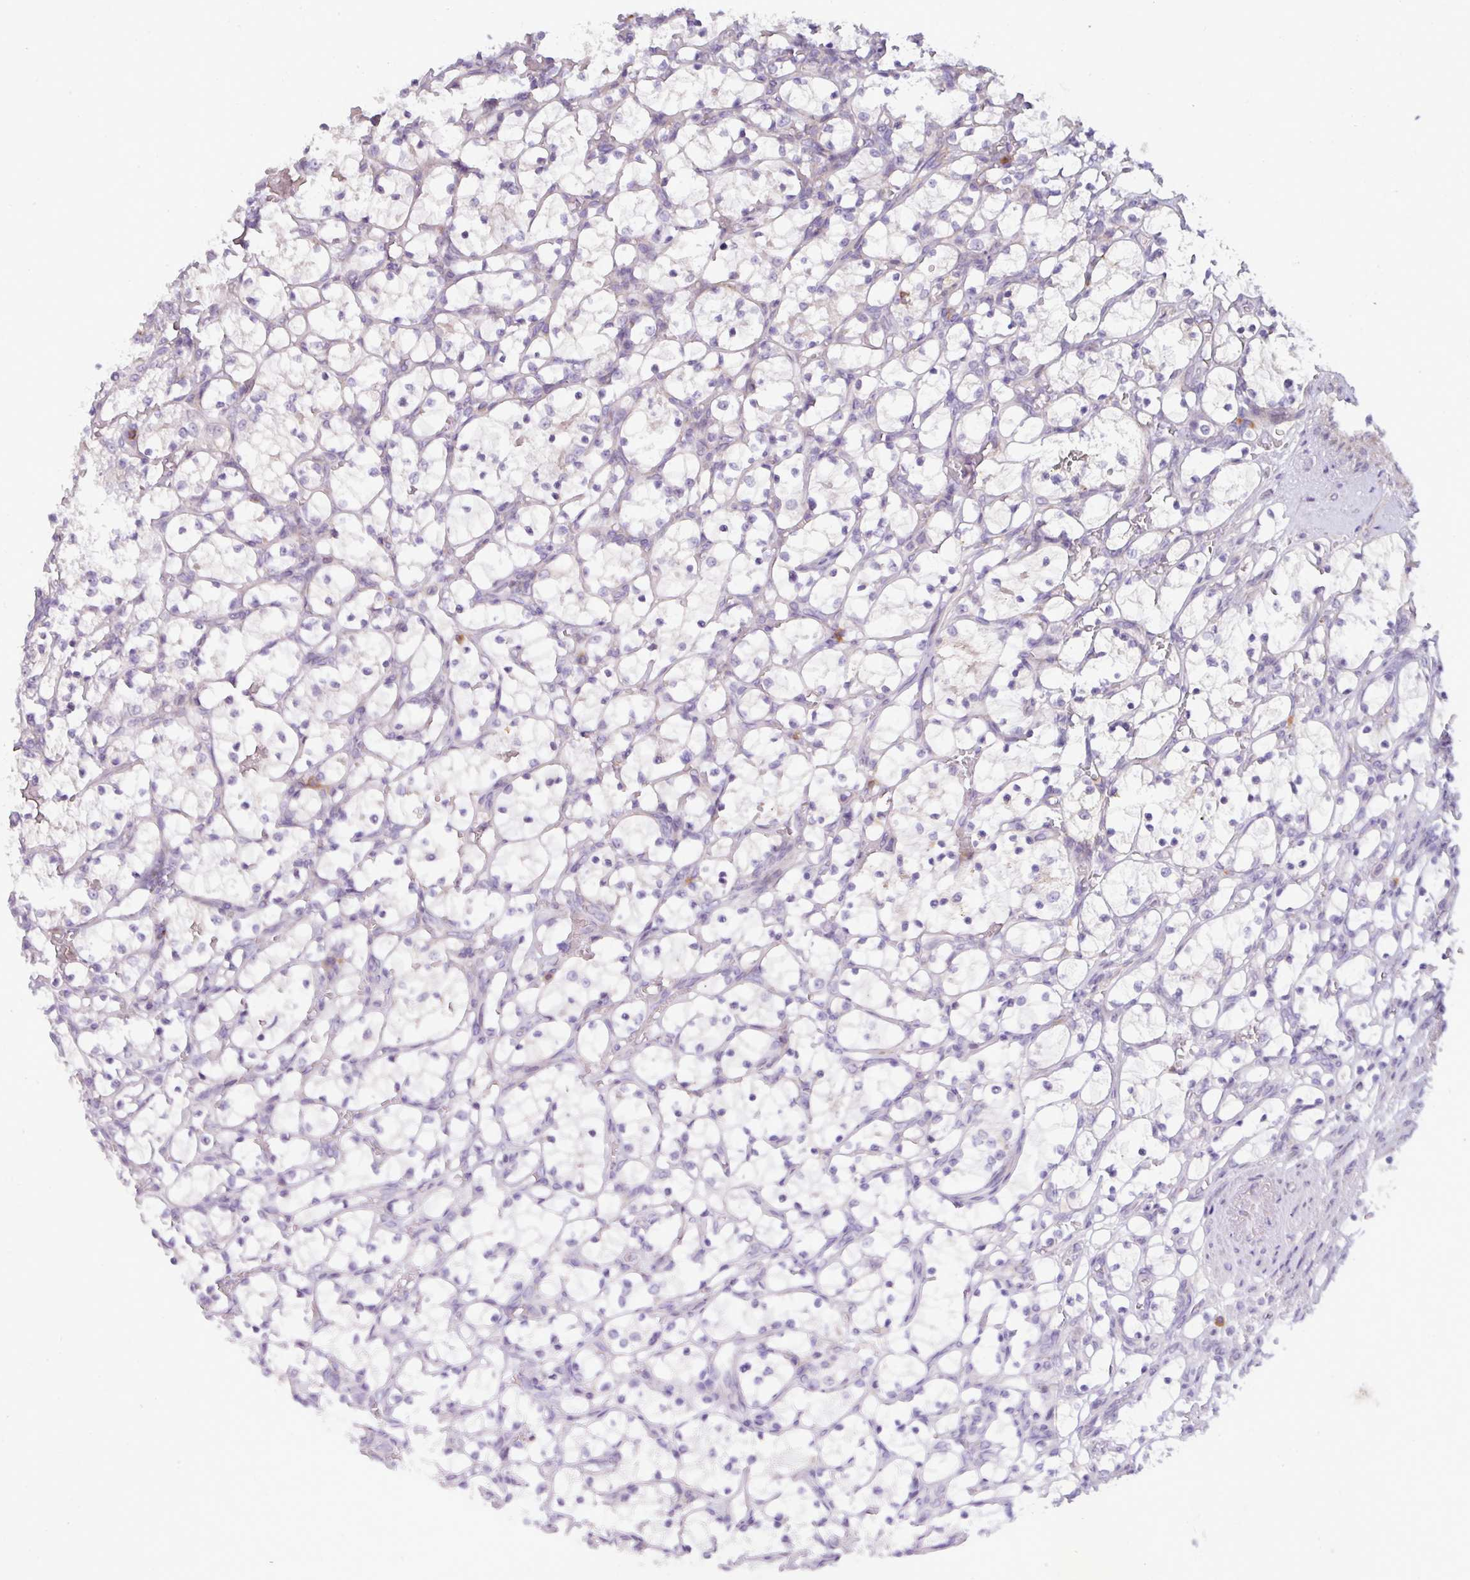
{"staining": {"intensity": "negative", "quantity": "none", "location": "none"}, "tissue": "renal cancer", "cell_type": "Tumor cells", "image_type": "cancer", "snomed": [{"axis": "morphology", "description": "Adenocarcinoma, NOS"}, {"axis": "topography", "description": "Kidney"}], "caption": "The image reveals no staining of tumor cells in renal cancer (adenocarcinoma).", "gene": "TNFSF12", "patient": {"sex": "female", "age": 69}}